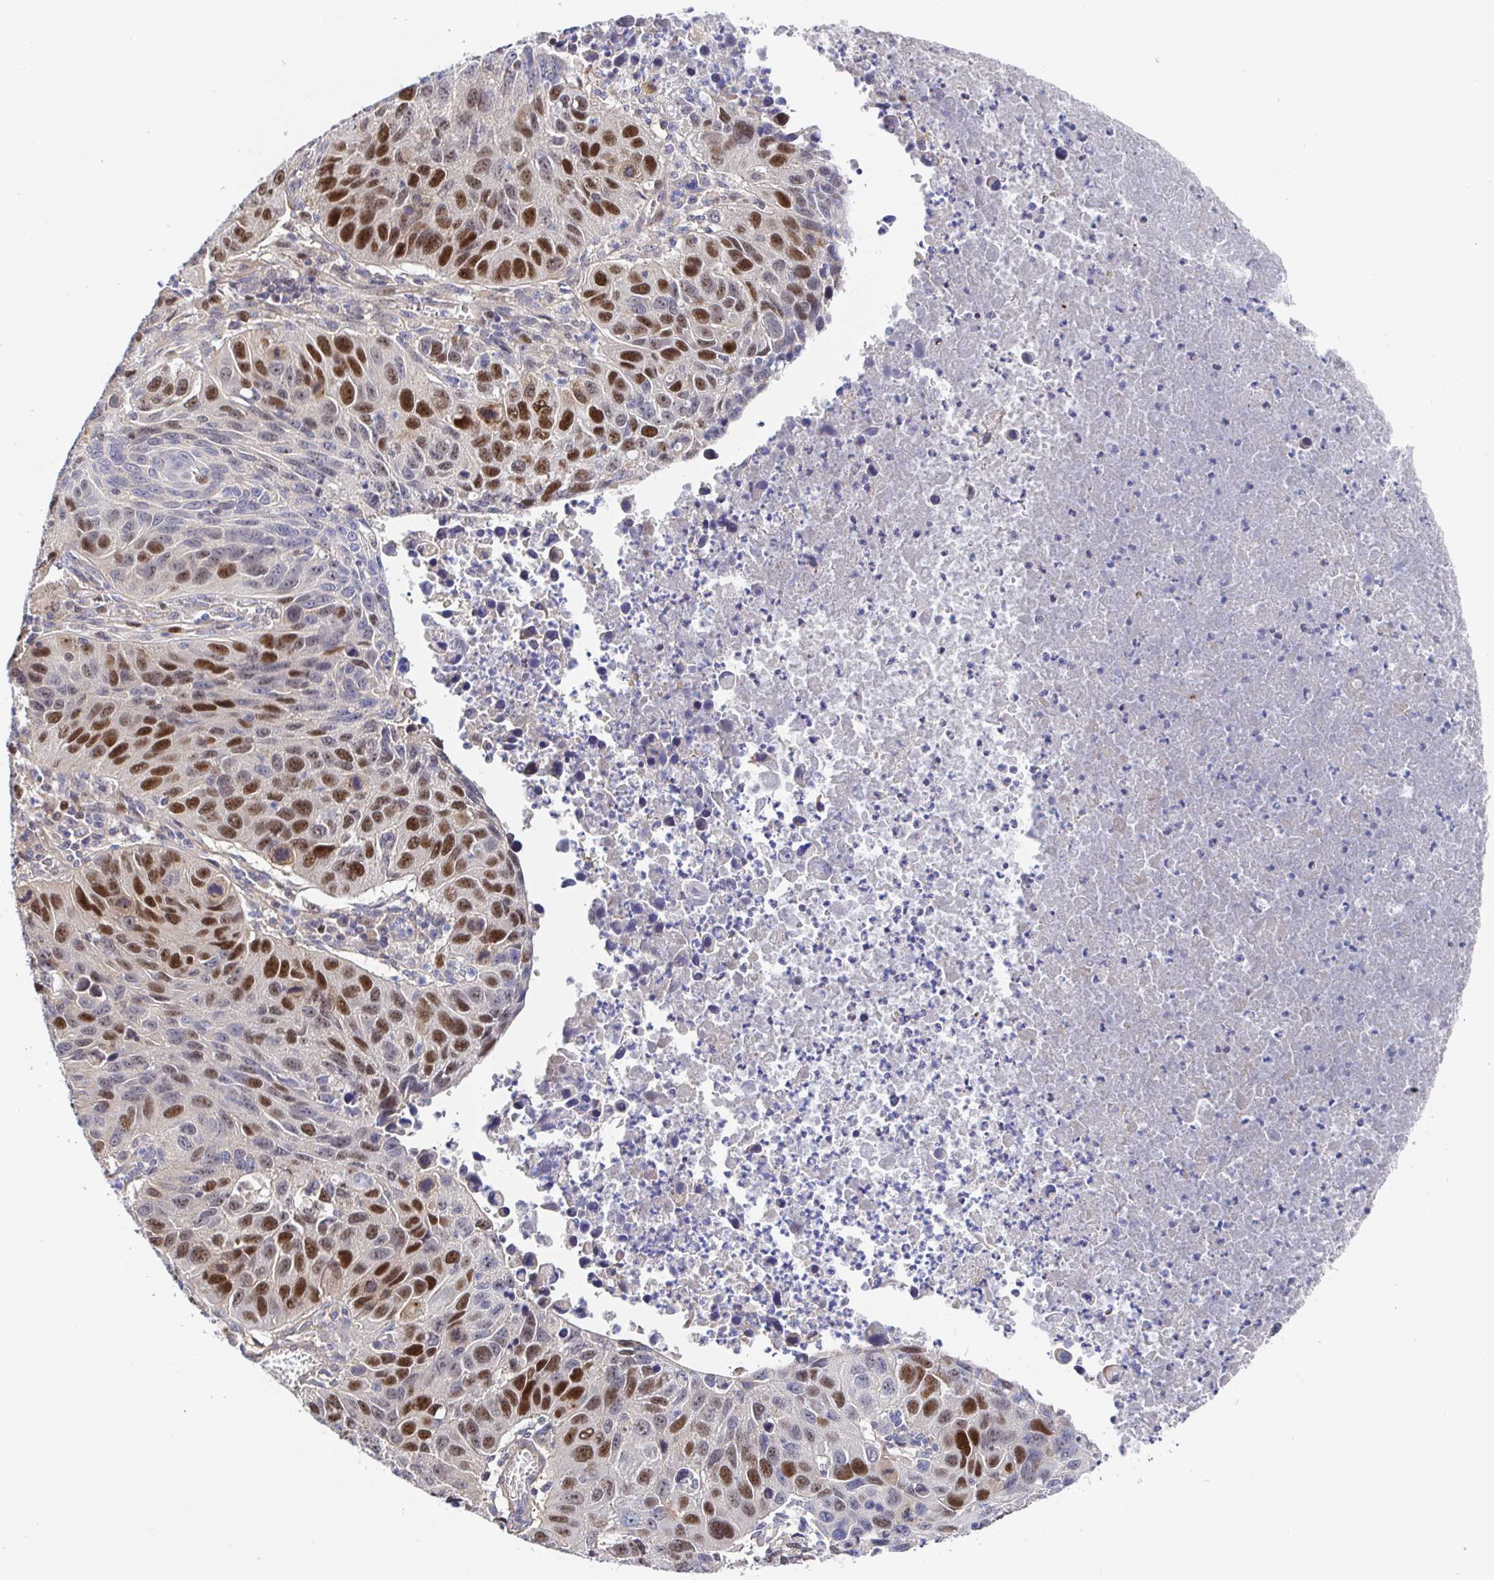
{"staining": {"intensity": "strong", "quantity": "25%-75%", "location": "nuclear"}, "tissue": "lung cancer", "cell_type": "Tumor cells", "image_type": "cancer", "snomed": [{"axis": "morphology", "description": "Squamous cell carcinoma, NOS"}, {"axis": "topography", "description": "Lung"}], "caption": "Approximately 25%-75% of tumor cells in lung cancer show strong nuclear protein staining as visualized by brown immunohistochemical staining.", "gene": "TIMELESS", "patient": {"sex": "female", "age": 61}}